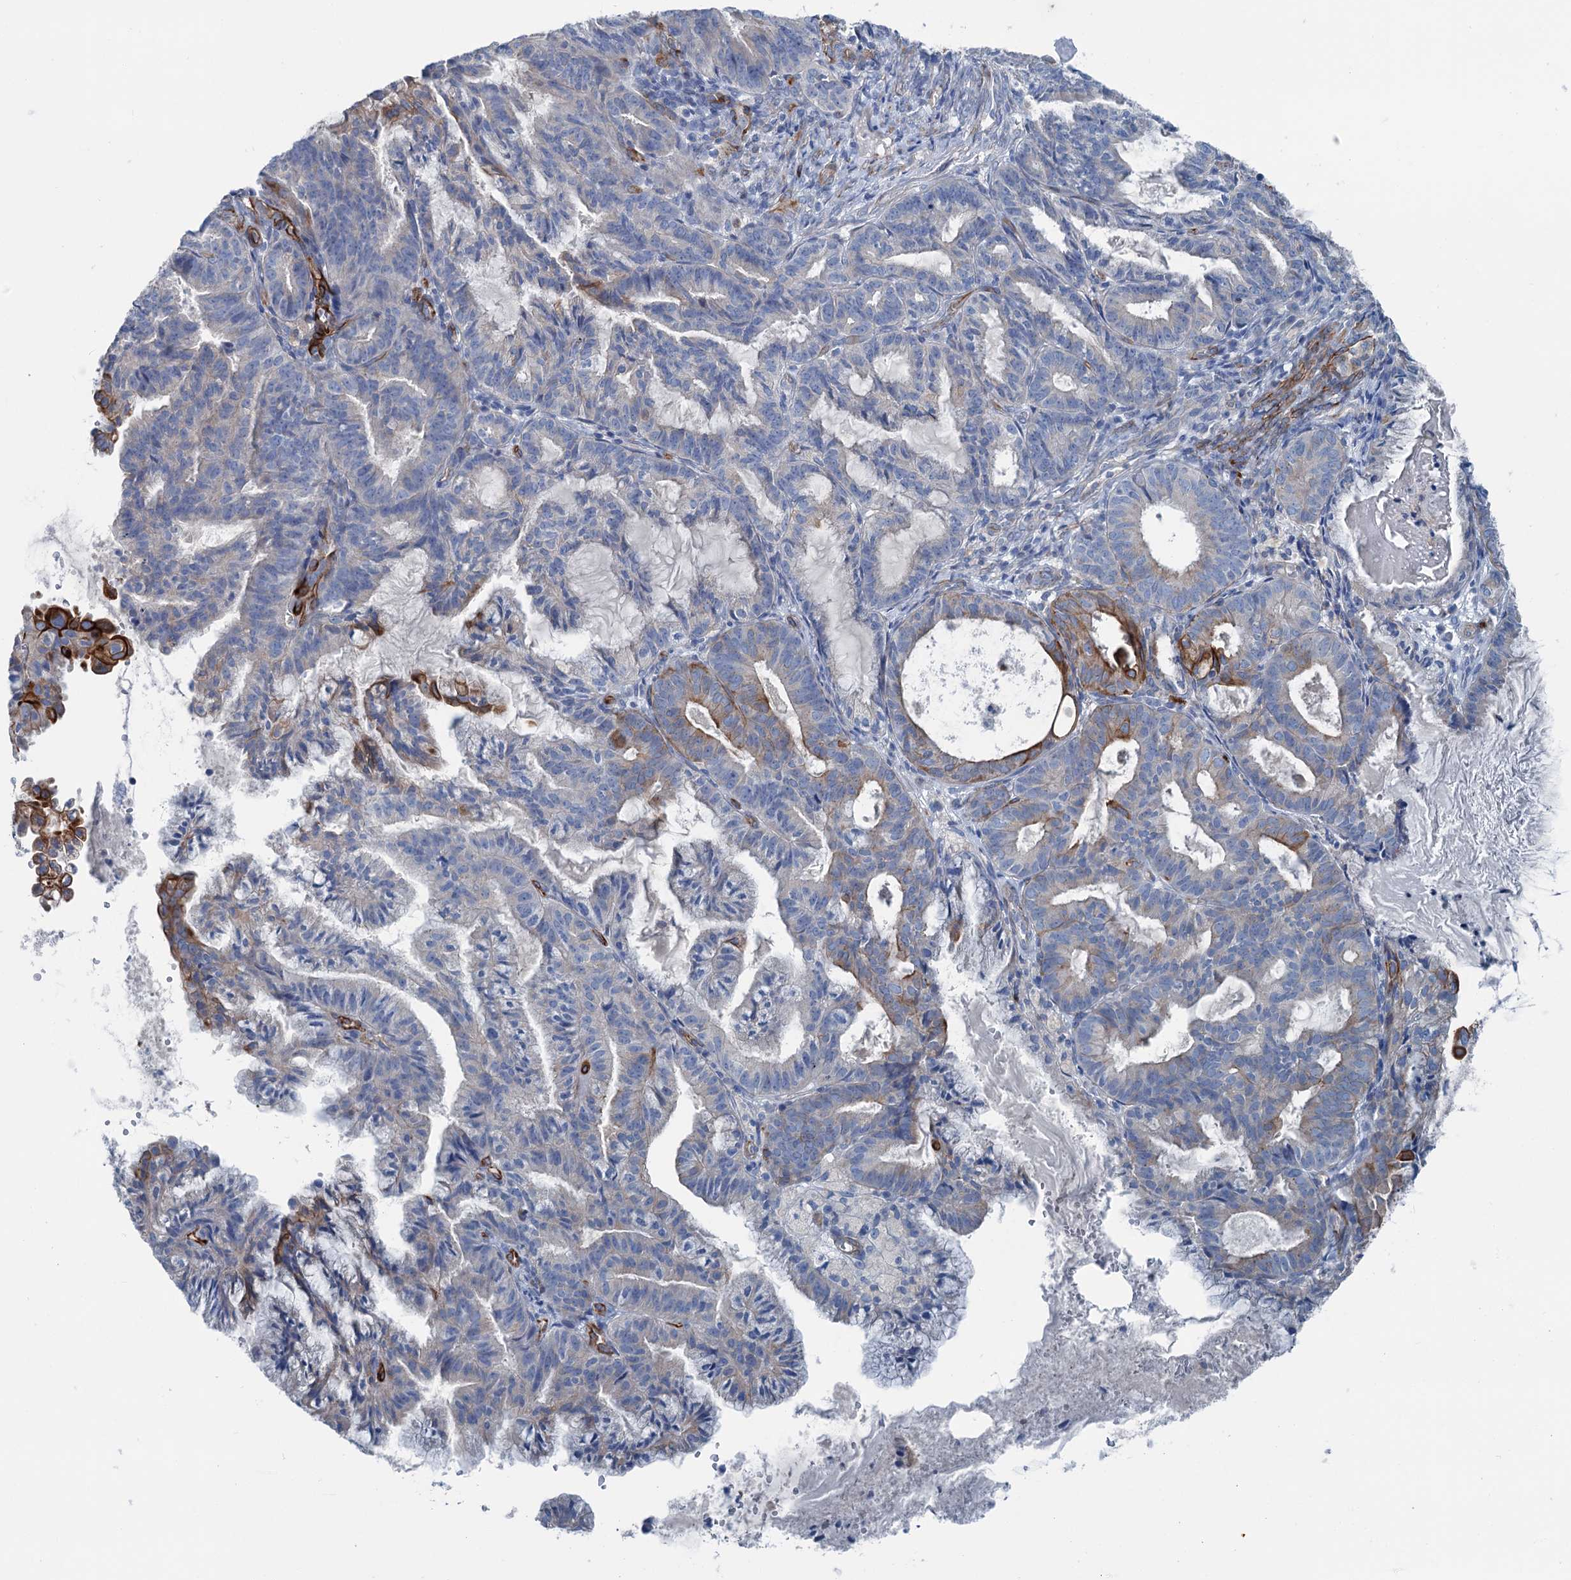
{"staining": {"intensity": "moderate", "quantity": "<25%", "location": "cytoplasmic/membranous"}, "tissue": "endometrial cancer", "cell_type": "Tumor cells", "image_type": "cancer", "snomed": [{"axis": "morphology", "description": "Adenocarcinoma, NOS"}, {"axis": "topography", "description": "Endometrium"}], "caption": "This micrograph demonstrates immunohistochemistry staining of adenocarcinoma (endometrial), with low moderate cytoplasmic/membranous staining in approximately <25% of tumor cells.", "gene": "CALCOCO1", "patient": {"sex": "female", "age": 86}}